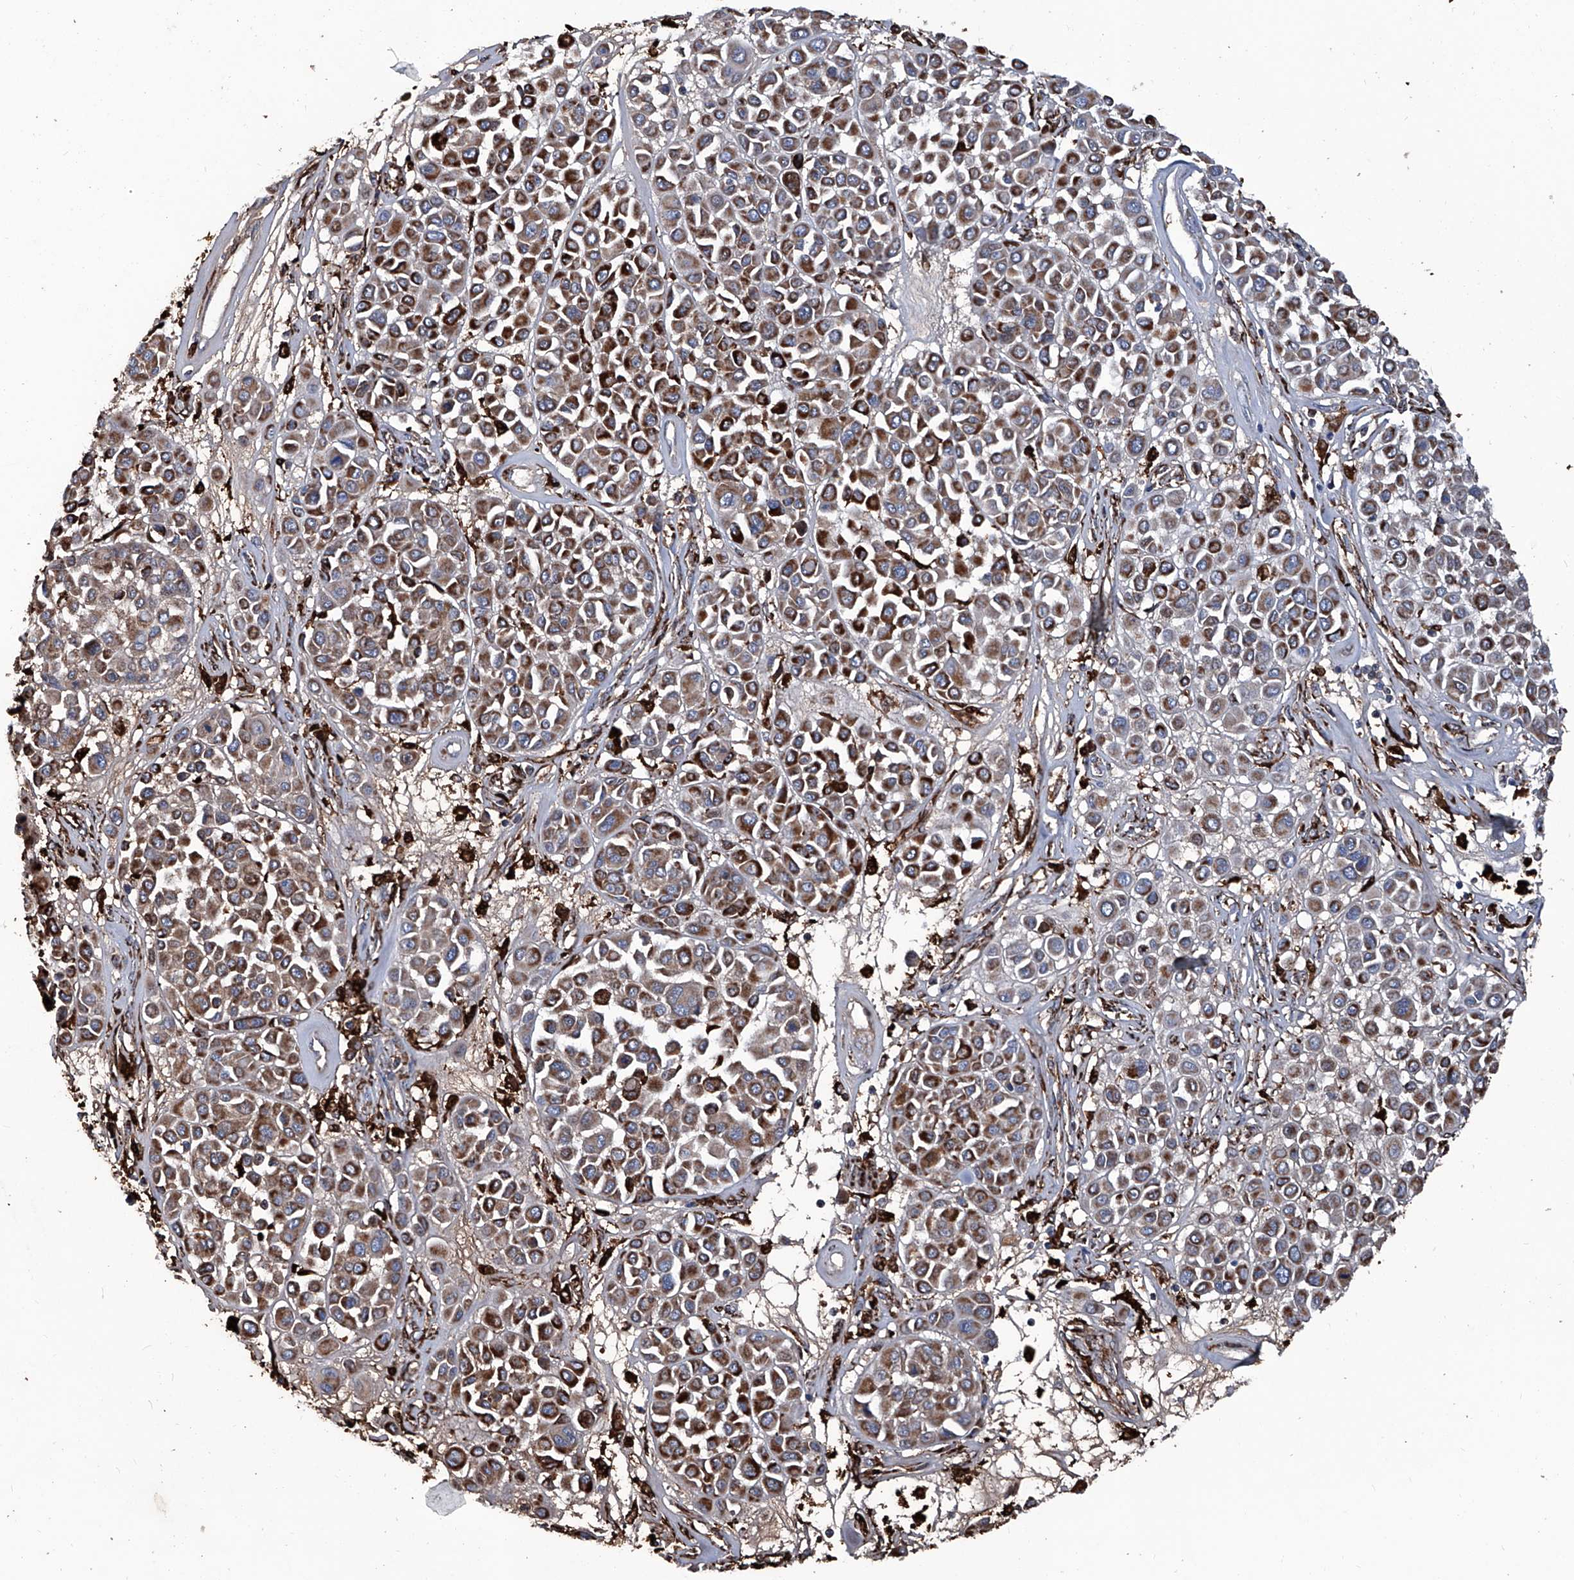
{"staining": {"intensity": "strong", "quantity": ">75%", "location": "cytoplasmic/membranous"}, "tissue": "melanoma", "cell_type": "Tumor cells", "image_type": "cancer", "snomed": [{"axis": "morphology", "description": "Malignant melanoma, Metastatic site"}, {"axis": "topography", "description": "Soft tissue"}], "caption": "Immunohistochemical staining of melanoma shows high levels of strong cytoplasmic/membranous protein positivity in about >75% of tumor cells. (Brightfield microscopy of DAB IHC at high magnification).", "gene": "NHS", "patient": {"sex": "male", "age": 41}}